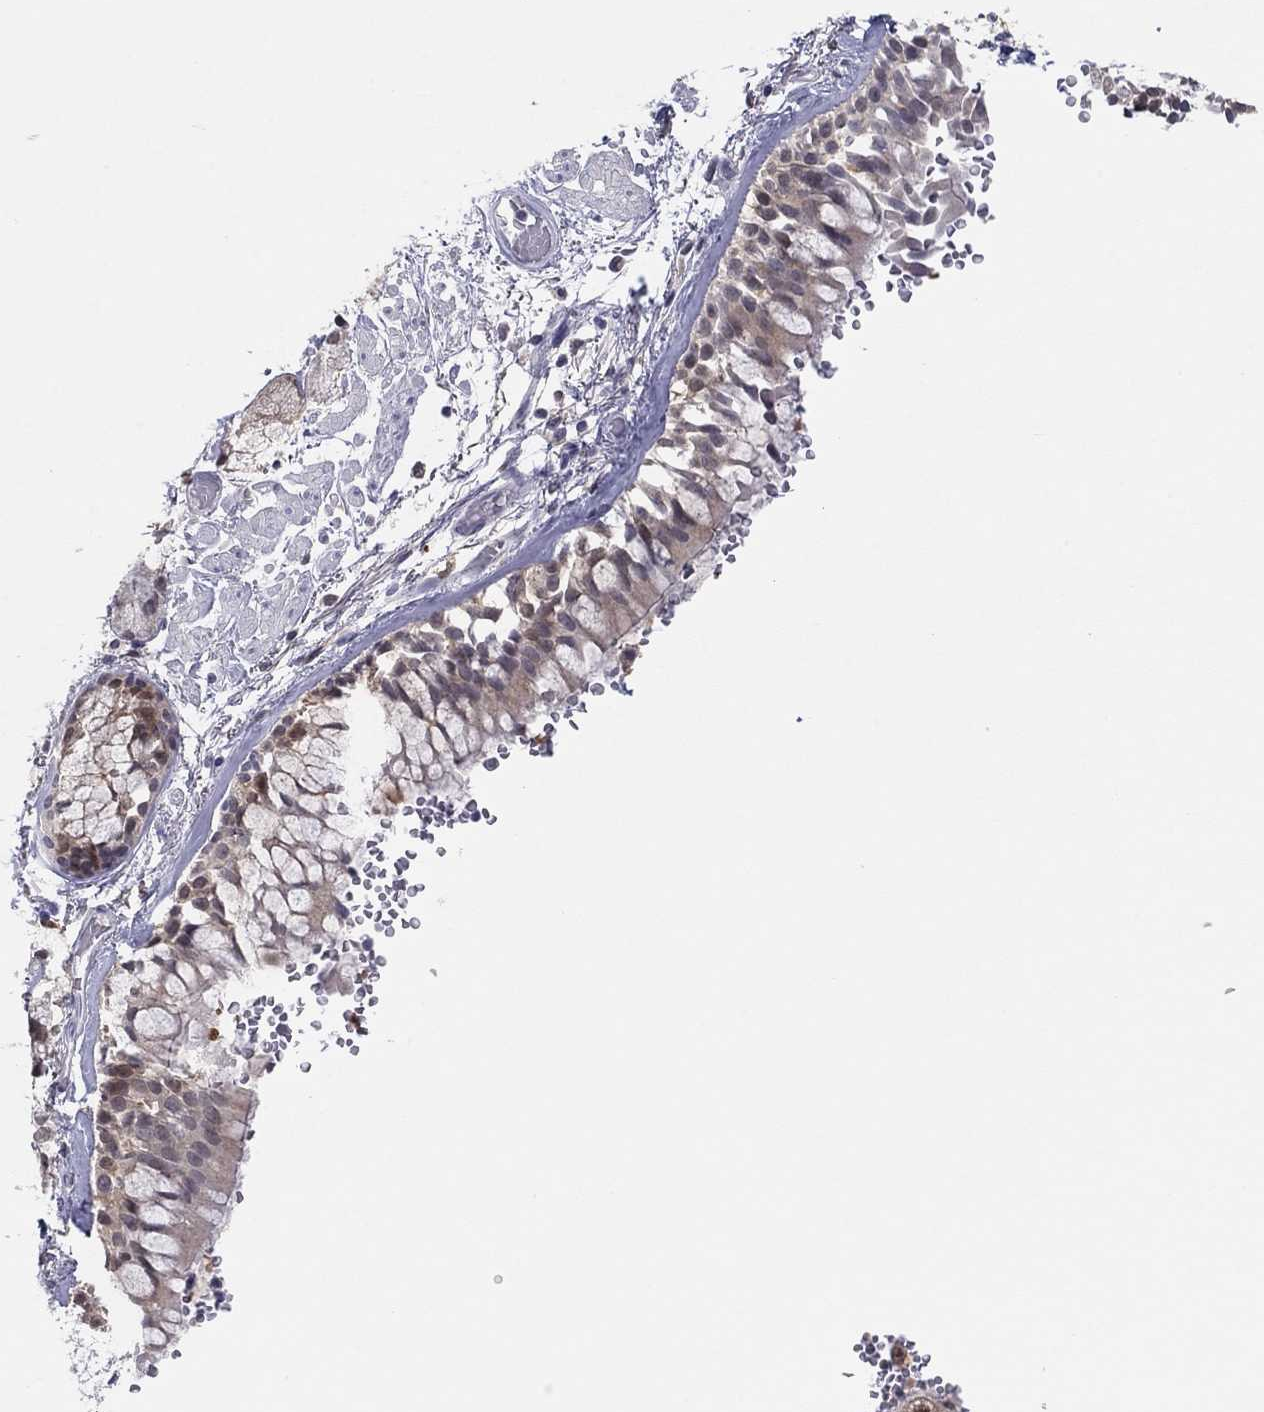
{"staining": {"intensity": "moderate", "quantity": "25%-75%", "location": "cytoplasmic/membranous,nuclear"}, "tissue": "bronchus", "cell_type": "Respiratory epithelial cells", "image_type": "normal", "snomed": [{"axis": "morphology", "description": "Normal tissue, NOS"}, {"axis": "topography", "description": "Bronchus"}, {"axis": "topography", "description": "Lung"}], "caption": "Immunohistochemical staining of unremarkable bronchus reveals 25%-75% levels of moderate cytoplasmic/membranous,nuclear protein positivity in about 25%-75% of respiratory epithelial cells.", "gene": "PDXK", "patient": {"sex": "female", "age": 57}}